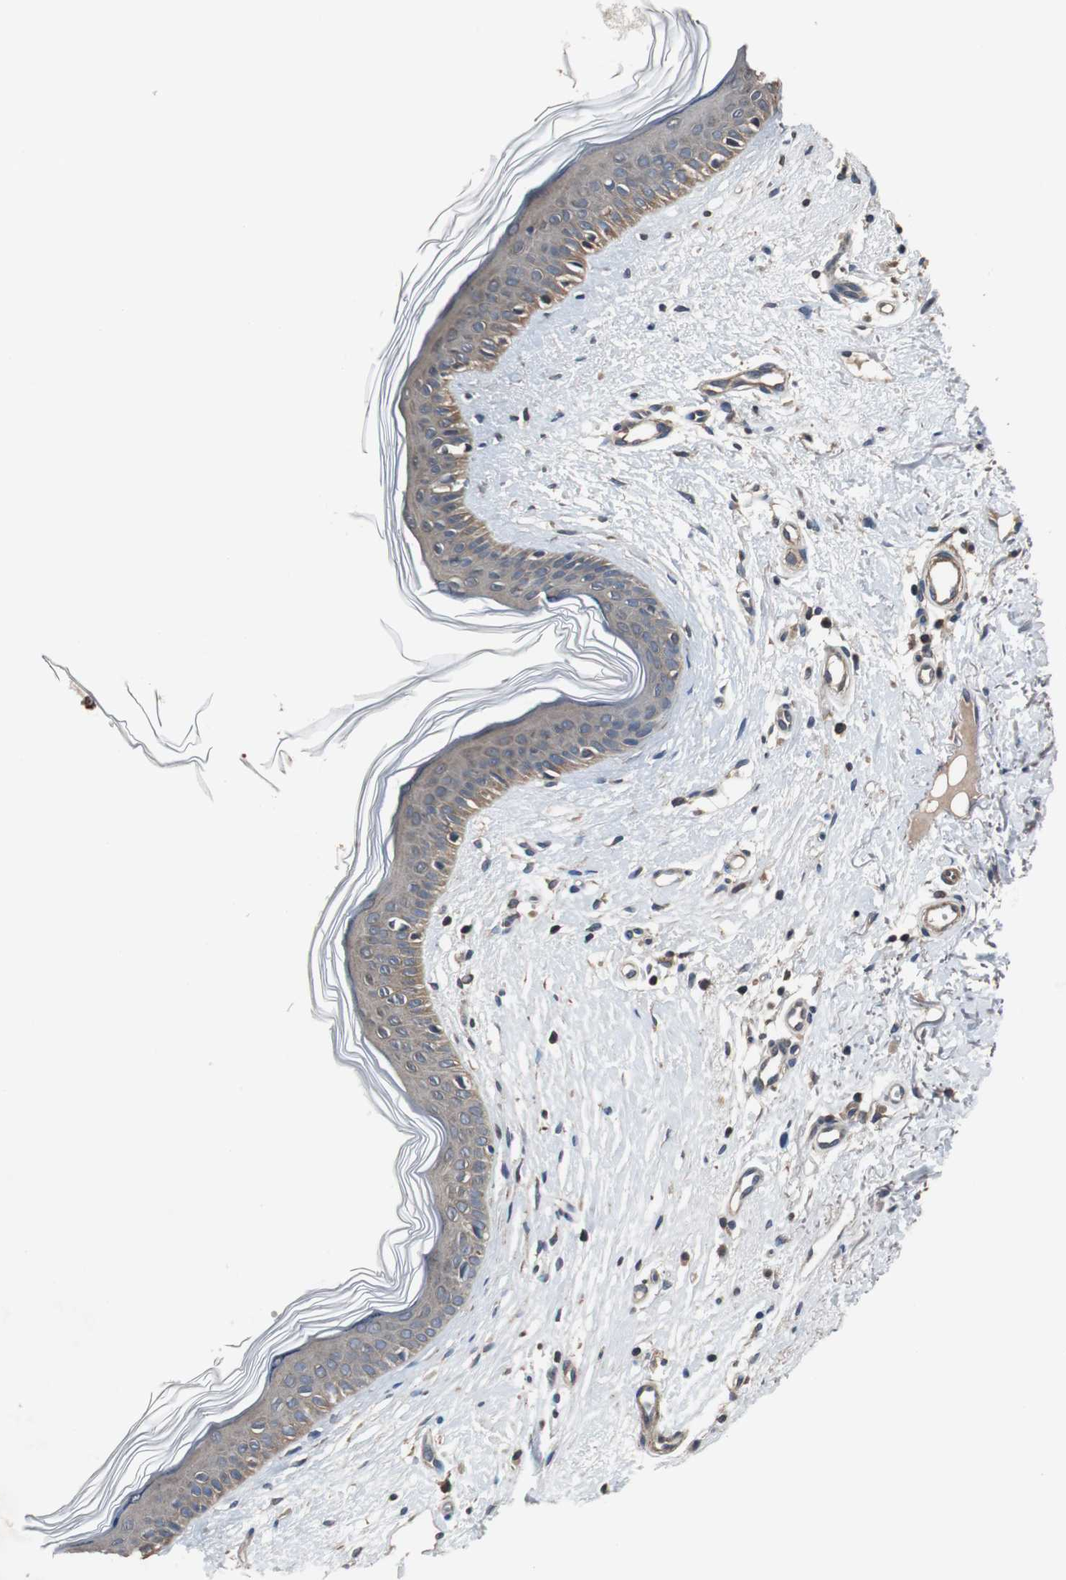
{"staining": {"intensity": "moderate", "quantity": "25%-75%", "location": "cytoplasmic/membranous"}, "tissue": "skin cancer", "cell_type": "Tumor cells", "image_type": "cancer", "snomed": [{"axis": "morphology", "description": "Normal tissue, NOS"}, {"axis": "morphology", "description": "Basal cell carcinoma"}, {"axis": "topography", "description": "Skin"}], "caption": "DAB (3,3'-diaminobenzidine) immunohistochemical staining of human skin cancer reveals moderate cytoplasmic/membranous protein positivity in approximately 25%-75% of tumor cells.", "gene": "PITRM1", "patient": {"sex": "female", "age": 61}}